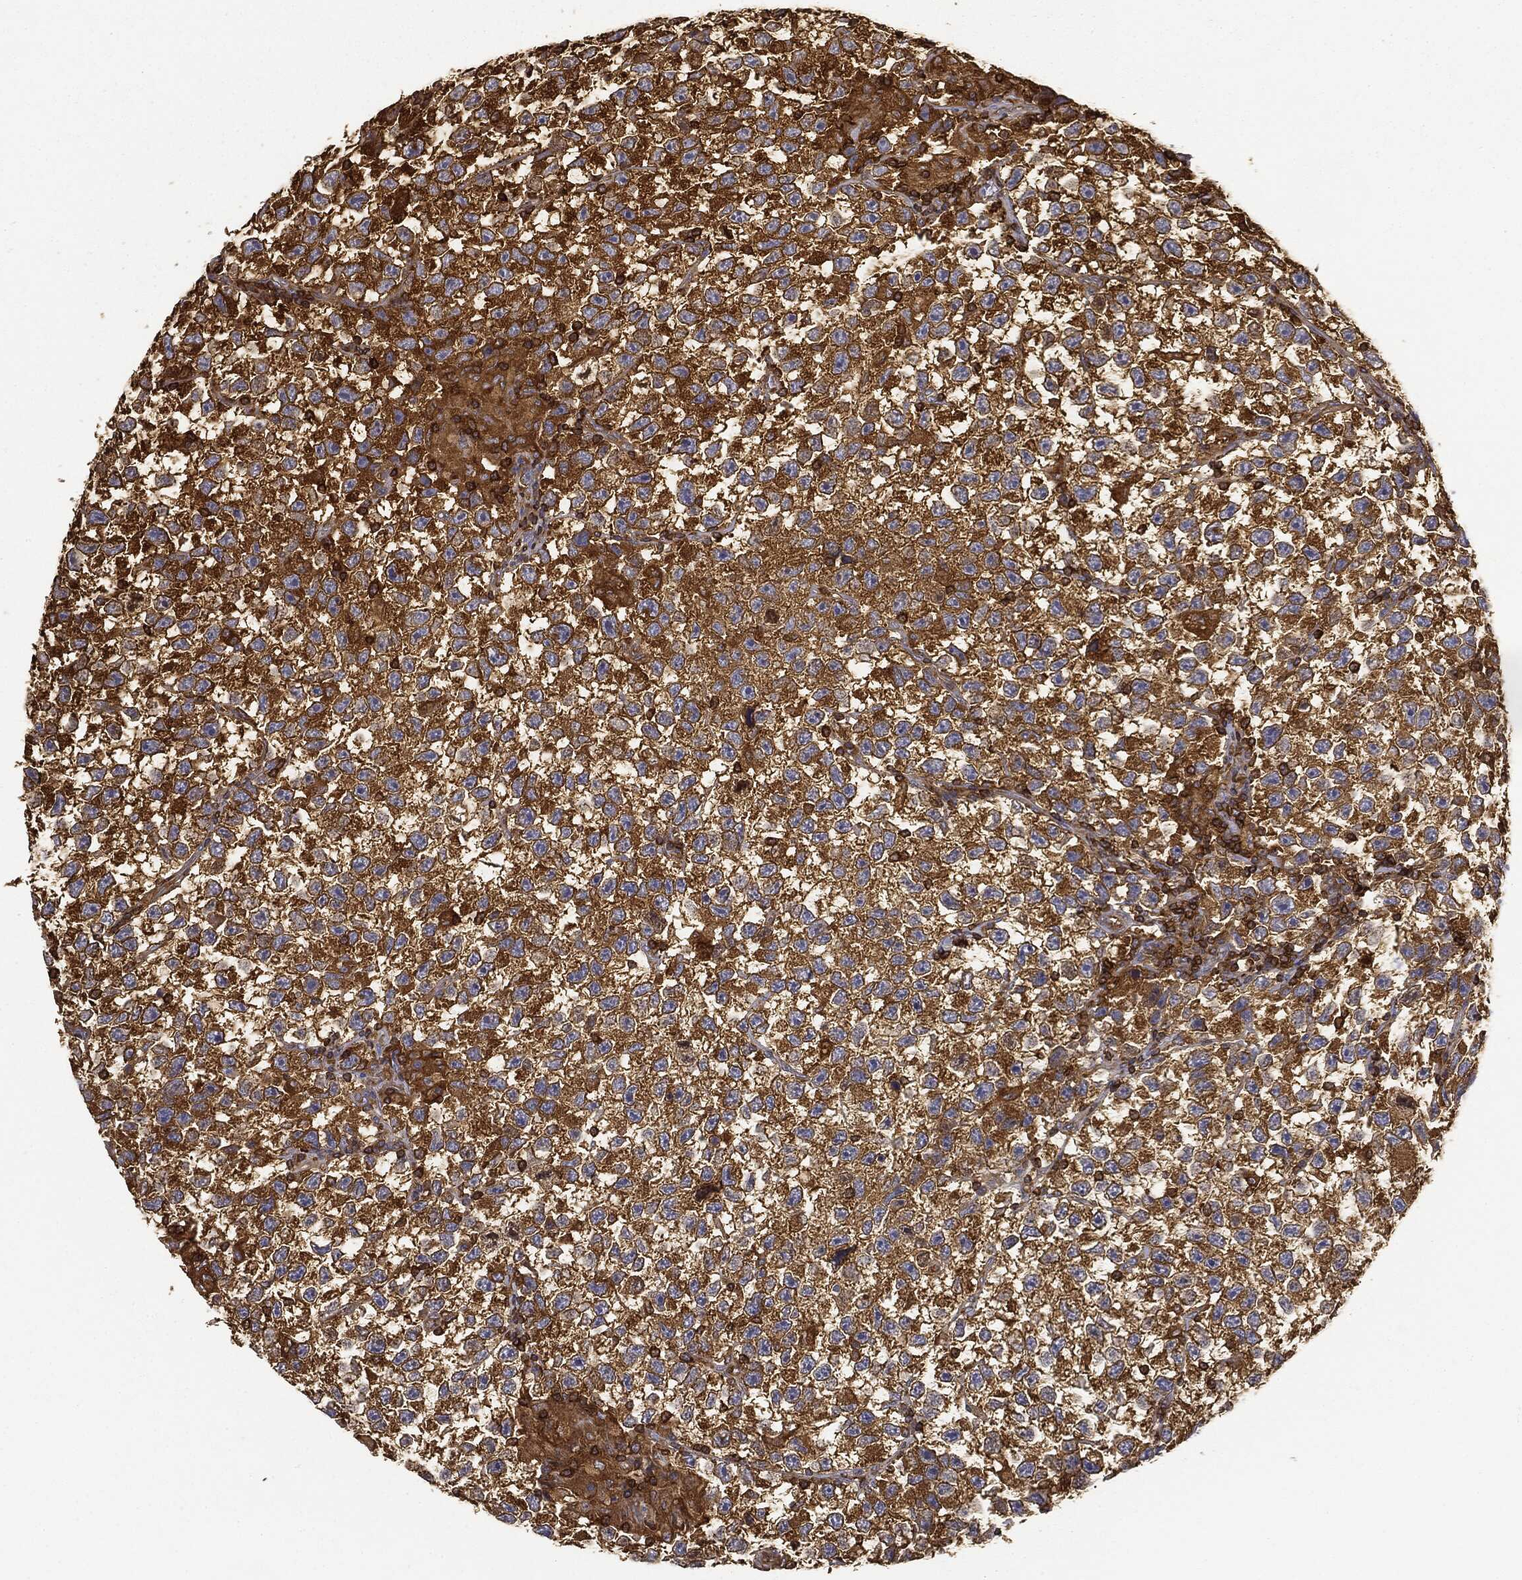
{"staining": {"intensity": "strong", "quantity": "<25%", "location": "cytoplasmic/membranous"}, "tissue": "testis cancer", "cell_type": "Tumor cells", "image_type": "cancer", "snomed": [{"axis": "morphology", "description": "Seminoma, NOS"}, {"axis": "topography", "description": "Testis"}], "caption": "Protein expression analysis of human testis cancer reveals strong cytoplasmic/membranous positivity in about <25% of tumor cells.", "gene": "WDR1", "patient": {"sex": "male", "age": 26}}